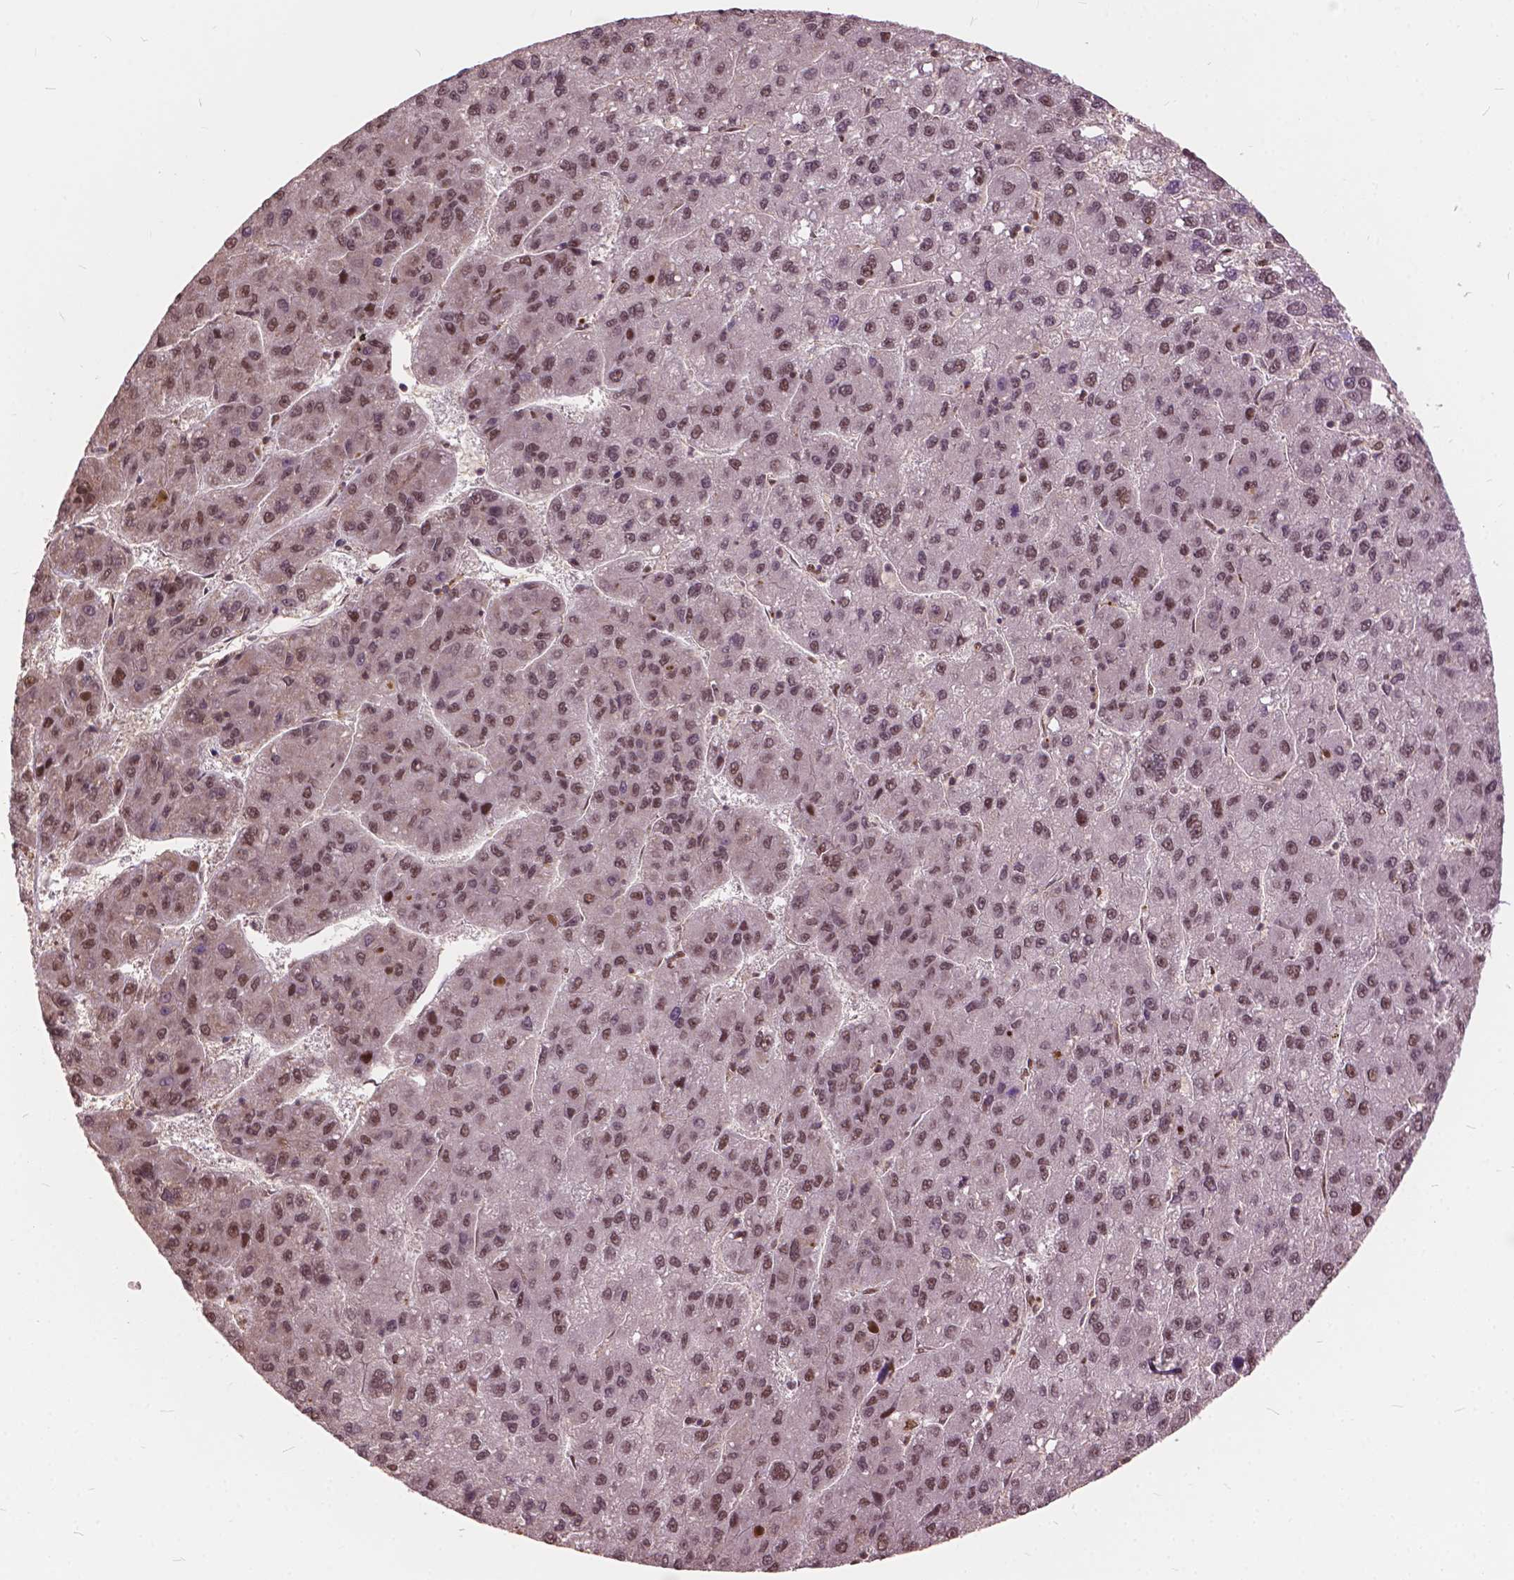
{"staining": {"intensity": "moderate", "quantity": ">75%", "location": "nuclear"}, "tissue": "liver cancer", "cell_type": "Tumor cells", "image_type": "cancer", "snomed": [{"axis": "morphology", "description": "Carcinoma, Hepatocellular, NOS"}, {"axis": "topography", "description": "Liver"}], "caption": "Hepatocellular carcinoma (liver) was stained to show a protein in brown. There is medium levels of moderate nuclear positivity in about >75% of tumor cells.", "gene": "ANP32B", "patient": {"sex": "female", "age": 82}}